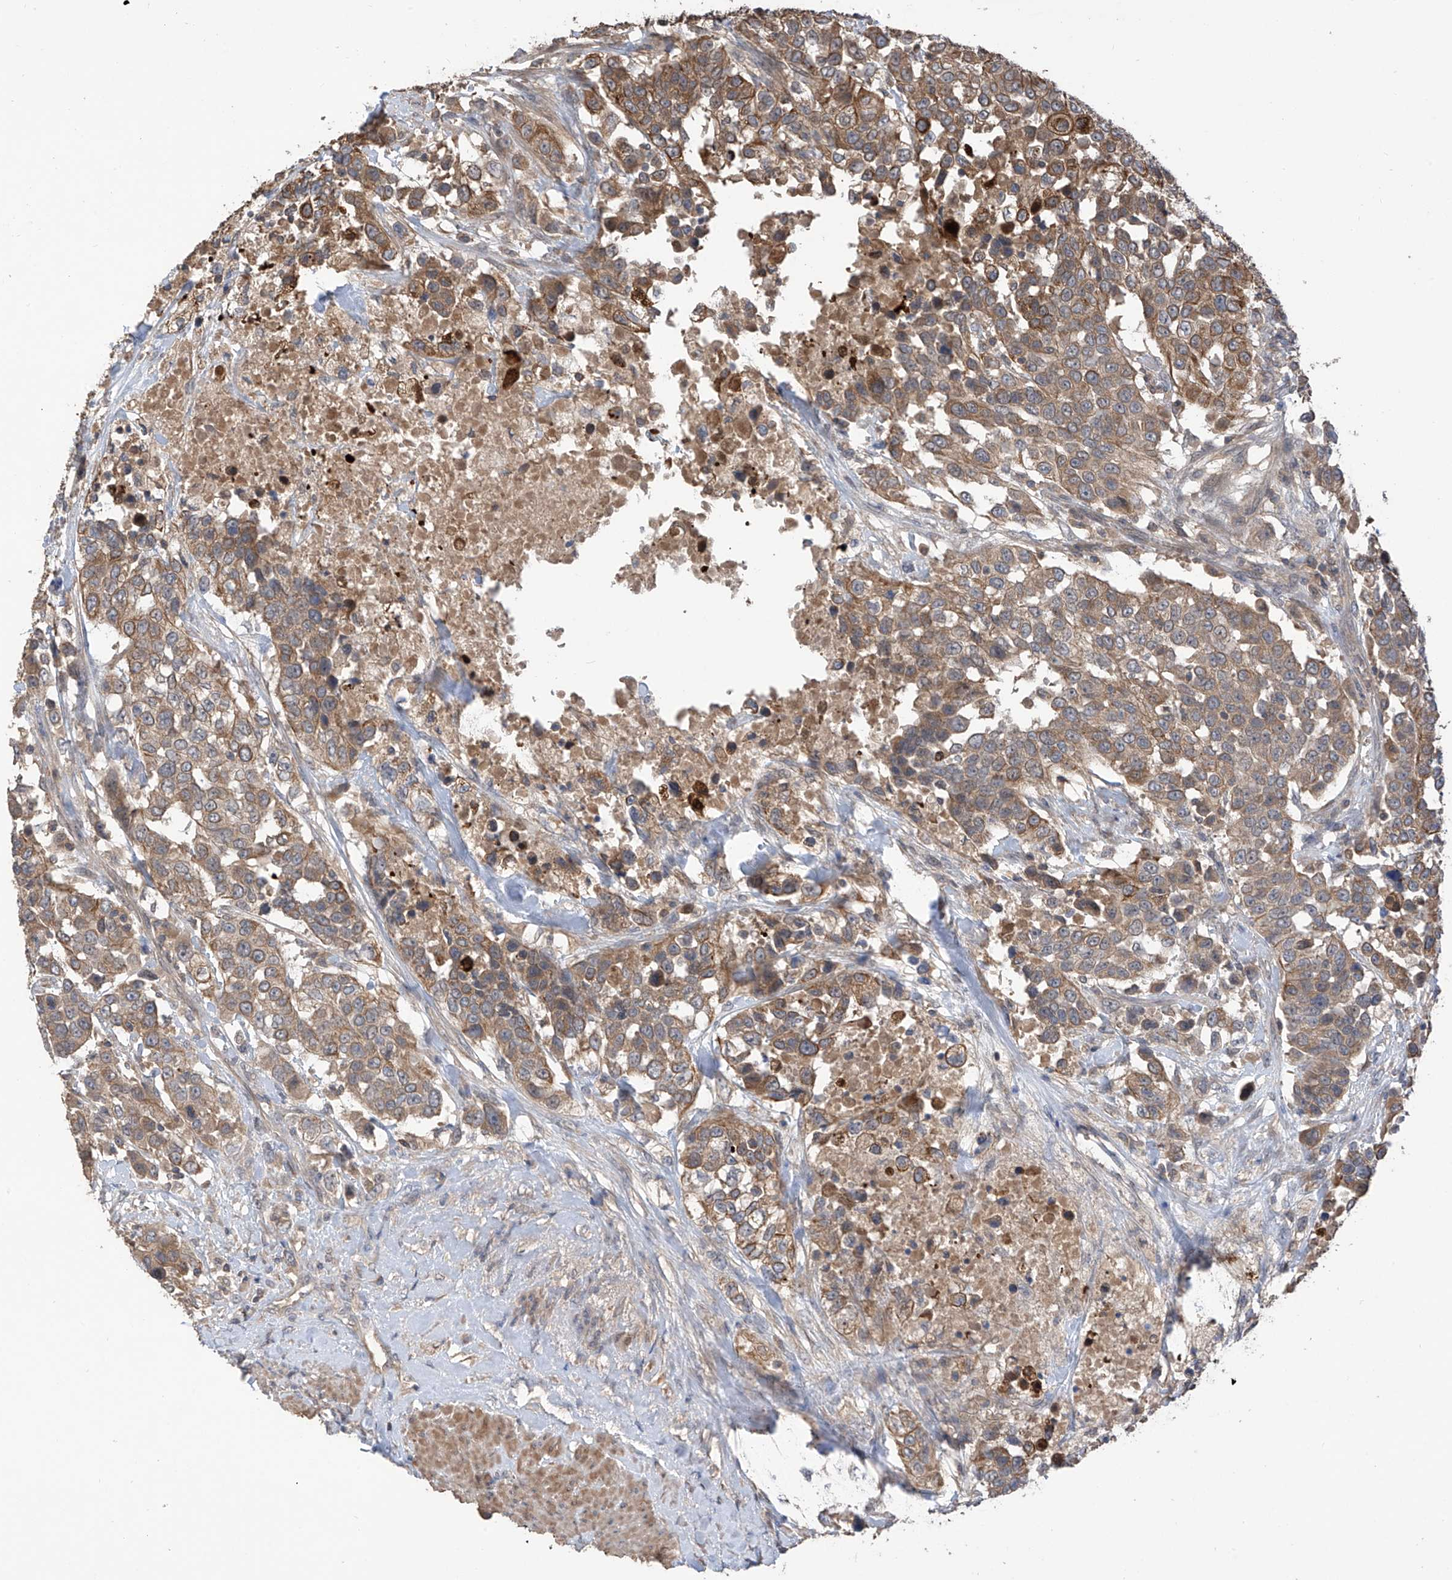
{"staining": {"intensity": "moderate", "quantity": ">75%", "location": "cytoplasmic/membranous"}, "tissue": "urothelial cancer", "cell_type": "Tumor cells", "image_type": "cancer", "snomed": [{"axis": "morphology", "description": "Urothelial carcinoma, High grade"}, {"axis": "topography", "description": "Urinary bladder"}], "caption": "Immunohistochemical staining of human urothelial carcinoma (high-grade) reveals medium levels of moderate cytoplasmic/membranous expression in approximately >75% of tumor cells. (Brightfield microscopy of DAB IHC at high magnification).", "gene": "RPAIN", "patient": {"sex": "female", "age": 80}}